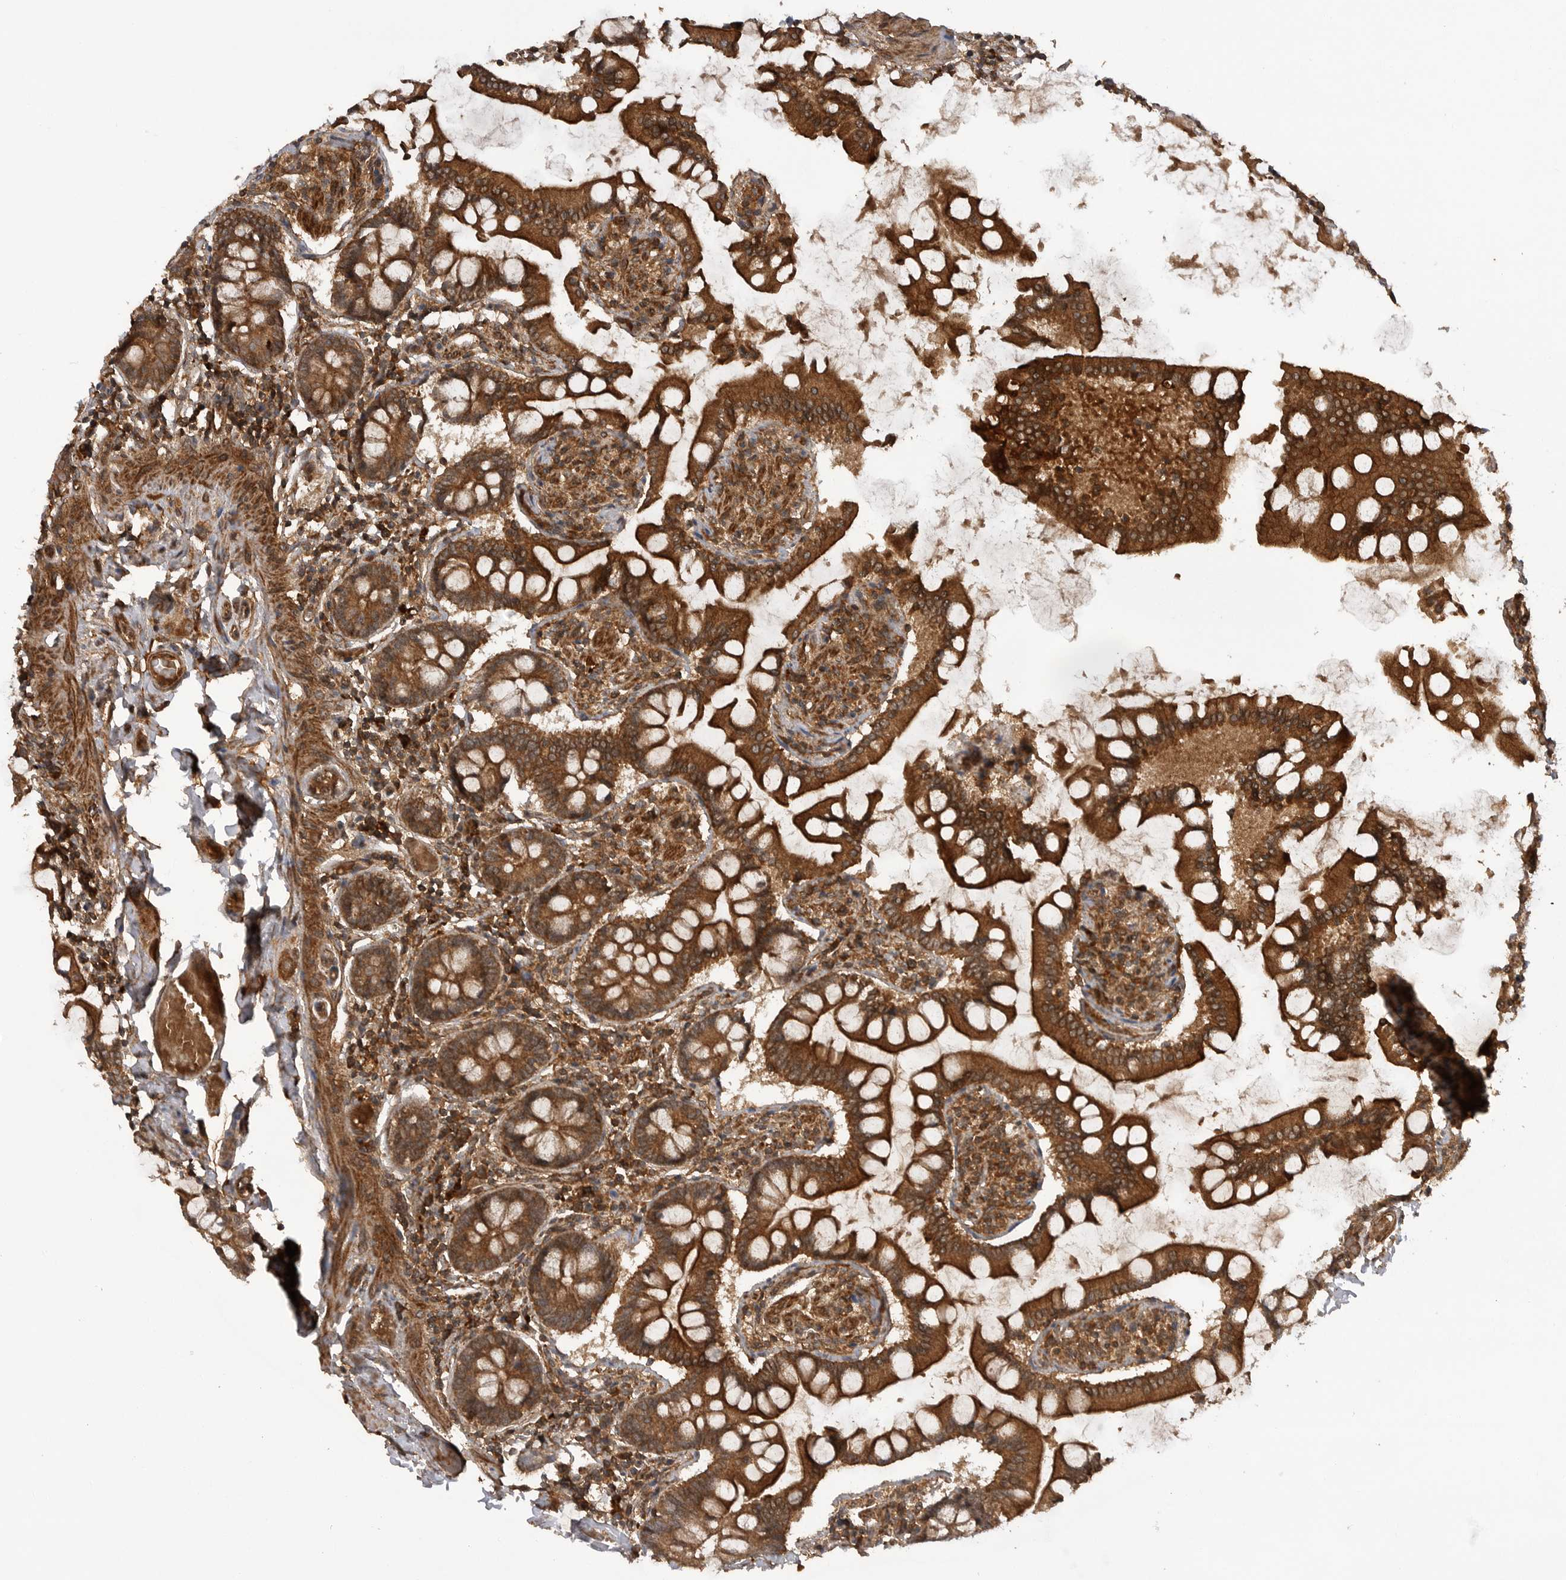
{"staining": {"intensity": "strong", "quantity": ">75%", "location": "cytoplasmic/membranous"}, "tissue": "small intestine", "cell_type": "Glandular cells", "image_type": "normal", "snomed": [{"axis": "morphology", "description": "Normal tissue, NOS"}, {"axis": "topography", "description": "Small intestine"}], "caption": "Brown immunohistochemical staining in benign small intestine demonstrates strong cytoplasmic/membranous staining in about >75% of glandular cells. The staining was performed using DAB (3,3'-diaminobenzidine) to visualize the protein expression in brown, while the nuclei were stained in blue with hematoxylin (Magnification: 20x).", "gene": "PRDX4", "patient": {"sex": "male", "age": 41}}